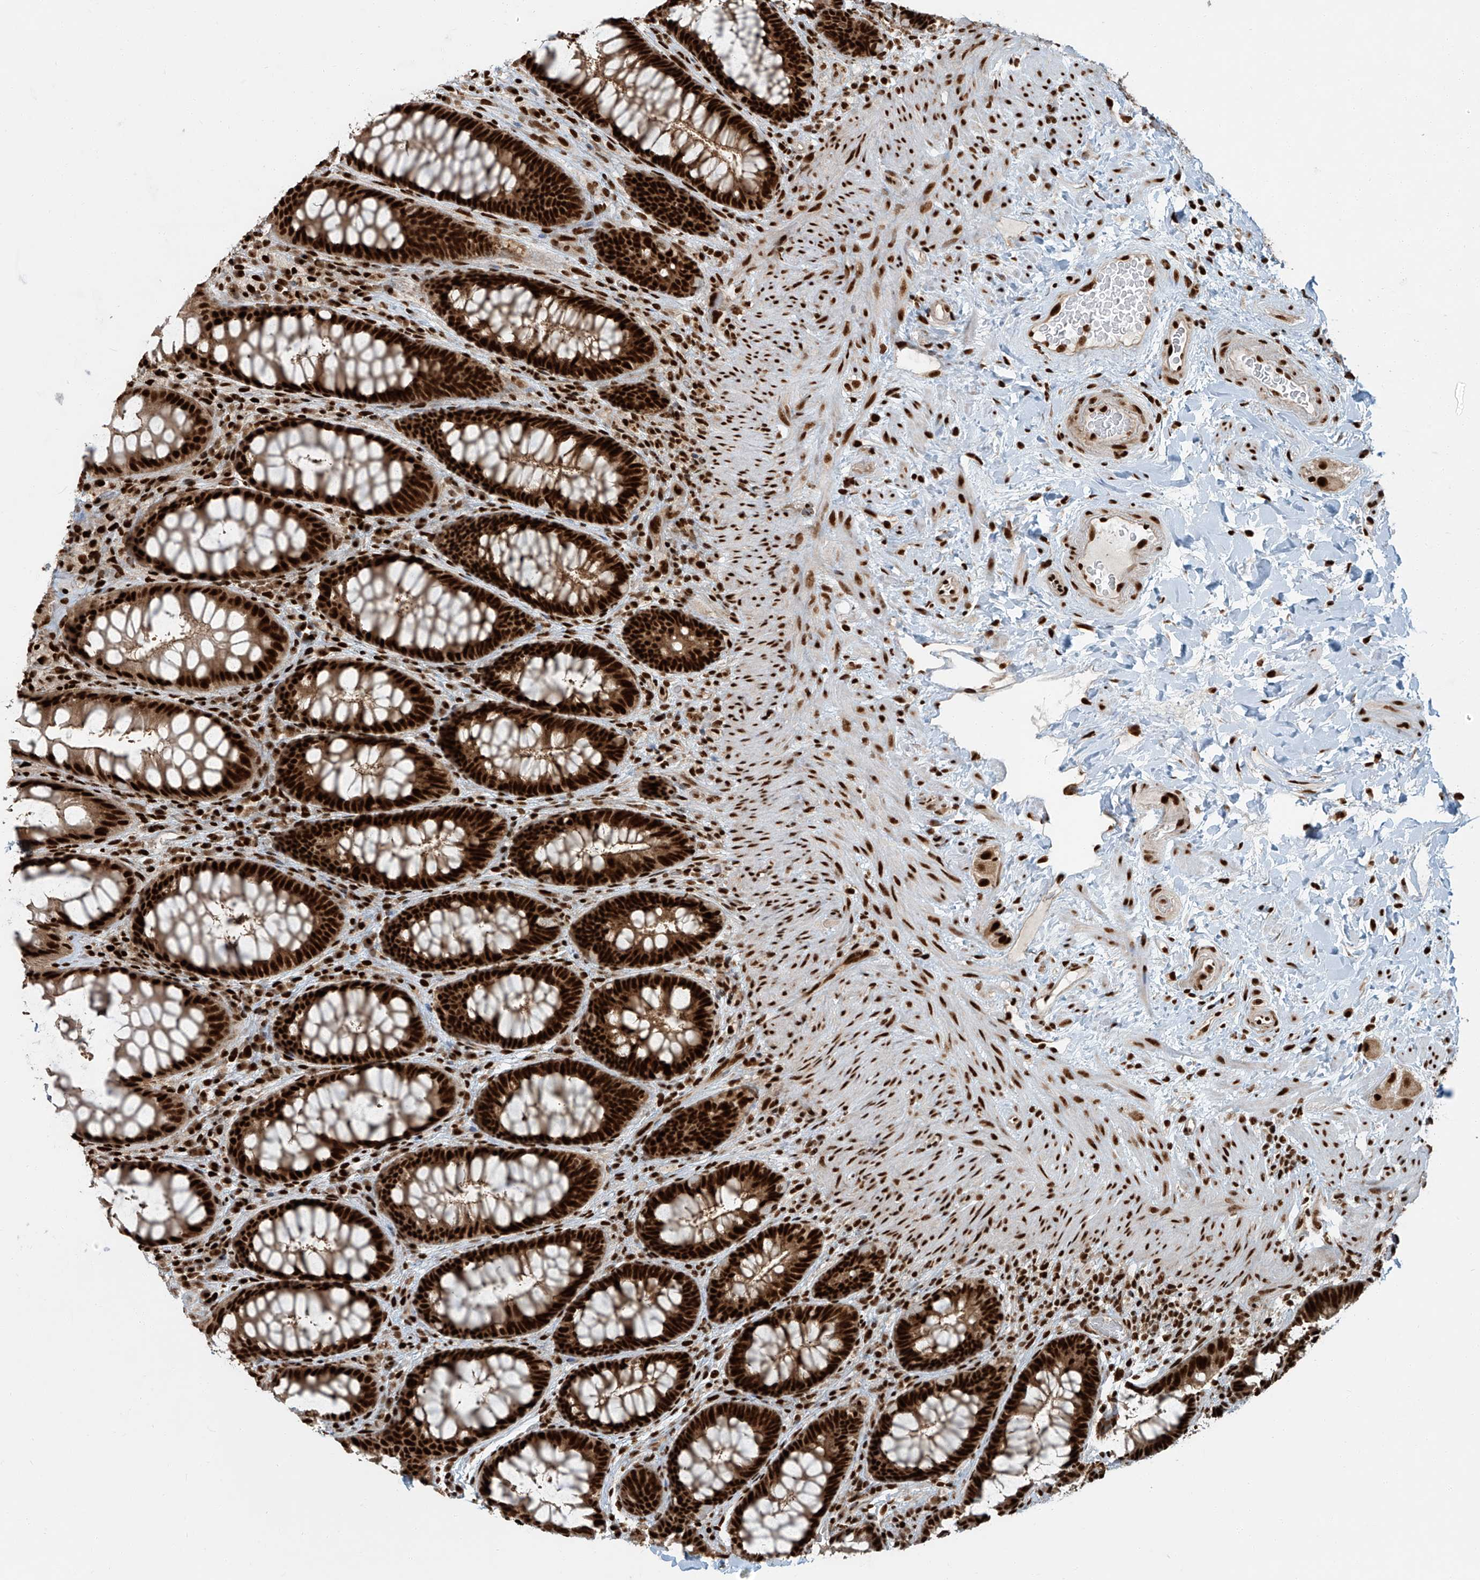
{"staining": {"intensity": "strong", "quantity": ">75%", "location": "nuclear"}, "tissue": "rectum", "cell_type": "Glandular cells", "image_type": "normal", "snomed": [{"axis": "morphology", "description": "Normal tissue, NOS"}, {"axis": "topography", "description": "Rectum"}], "caption": "Immunohistochemical staining of benign human rectum demonstrates high levels of strong nuclear positivity in approximately >75% of glandular cells.", "gene": "FAM193B", "patient": {"sex": "female", "age": 46}}